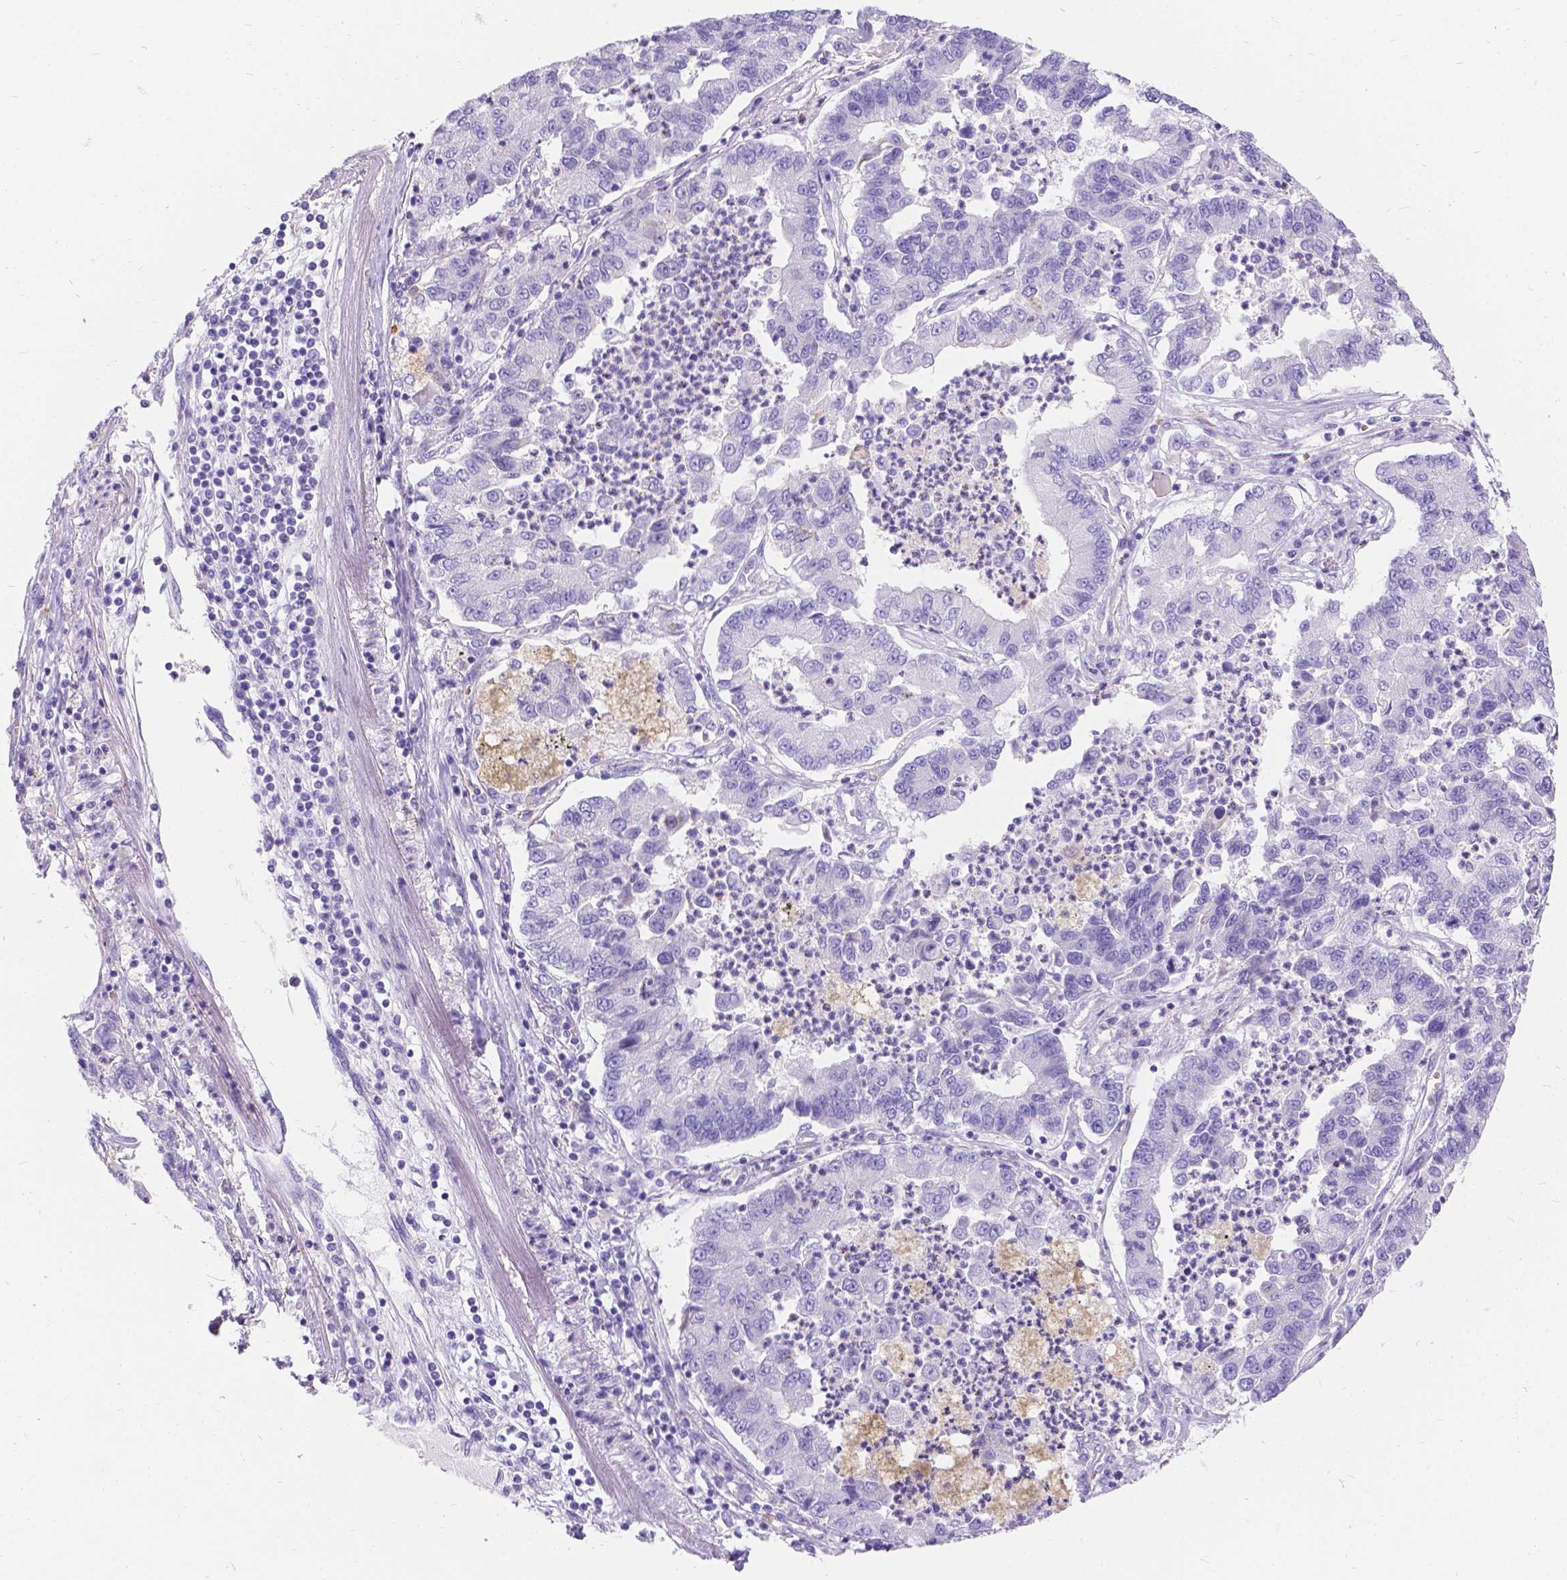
{"staining": {"intensity": "negative", "quantity": "none", "location": "none"}, "tissue": "lung cancer", "cell_type": "Tumor cells", "image_type": "cancer", "snomed": [{"axis": "morphology", "description": "Adenocarcinoma, NOS"}, {"axis": "topography", "description": "Lung"}], "caption": "Tumor cells show no significant positivity in adenocarcinoma (lung). Brightfield microscopy of immunohistochemistry (IHC) stained with DAB (brown) and hematoxylin (blue), captured at high magnification.", "gene": "GNRHR", "patient": {"sex": "female", "age": 57}}